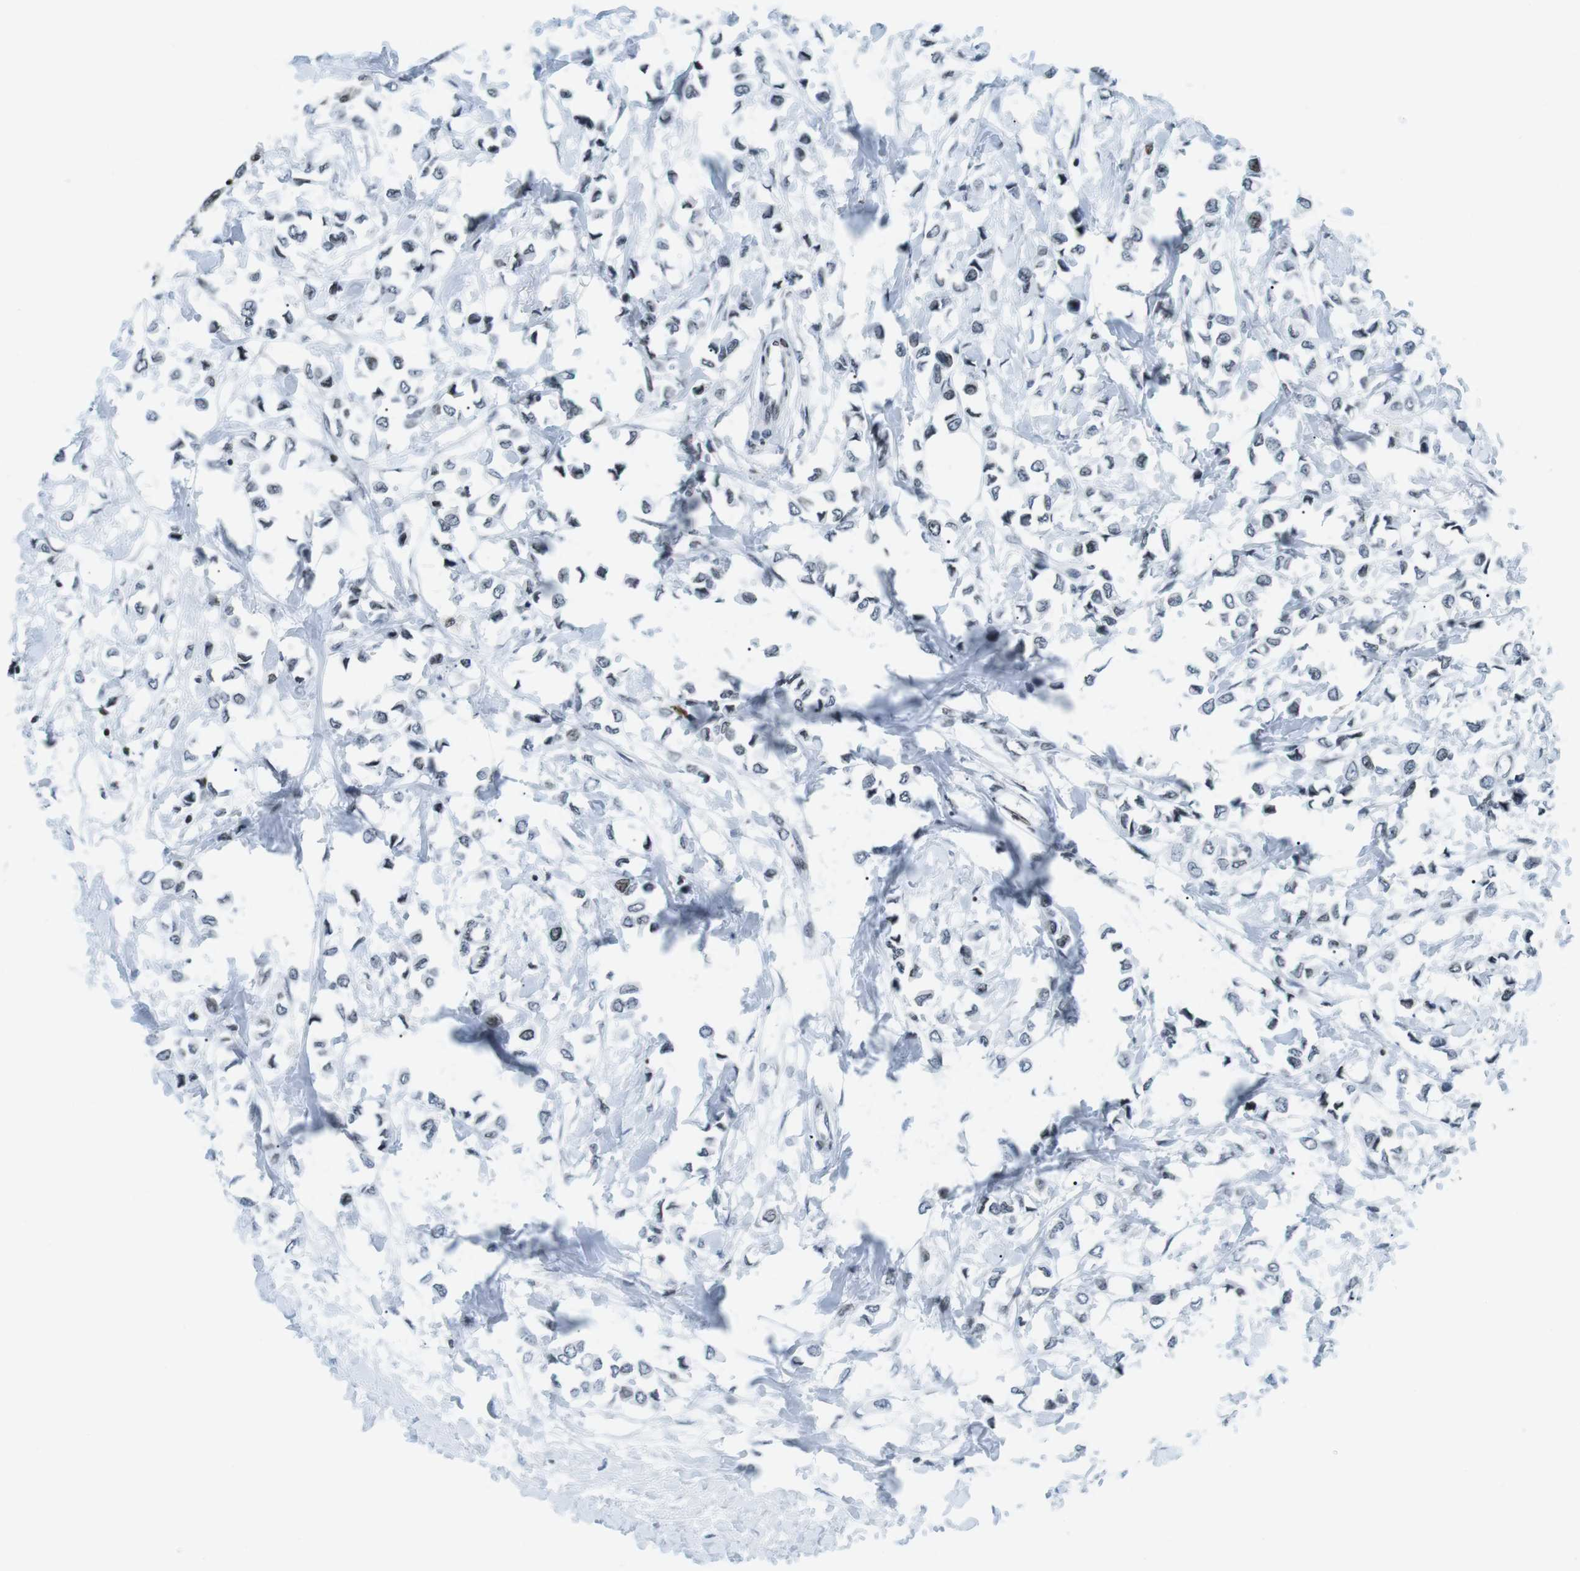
{"staining": {"intensity": "weak", "quantity": "<25%", "location": "nuclear"}, "tissue": "breast cancer", "cell_type": "Tumor cells", "image_type": "cancer", "snomed": [{"axis": "morphology", "description": "Lobular carcinoma"}, {"axis": "topography", "description": "Breast"}], "caption": "The immunohistochemistry (IHC) image has no significant positivity in tumor cells of lobular carcinoma (breast) tissue. (Stains: DAB IHC with hematoxylin counter stain, Microscopy: brightfield microscopy at high magnification).", "gene": "E2F2", "patient": {"sex": "female", "age": 51}}